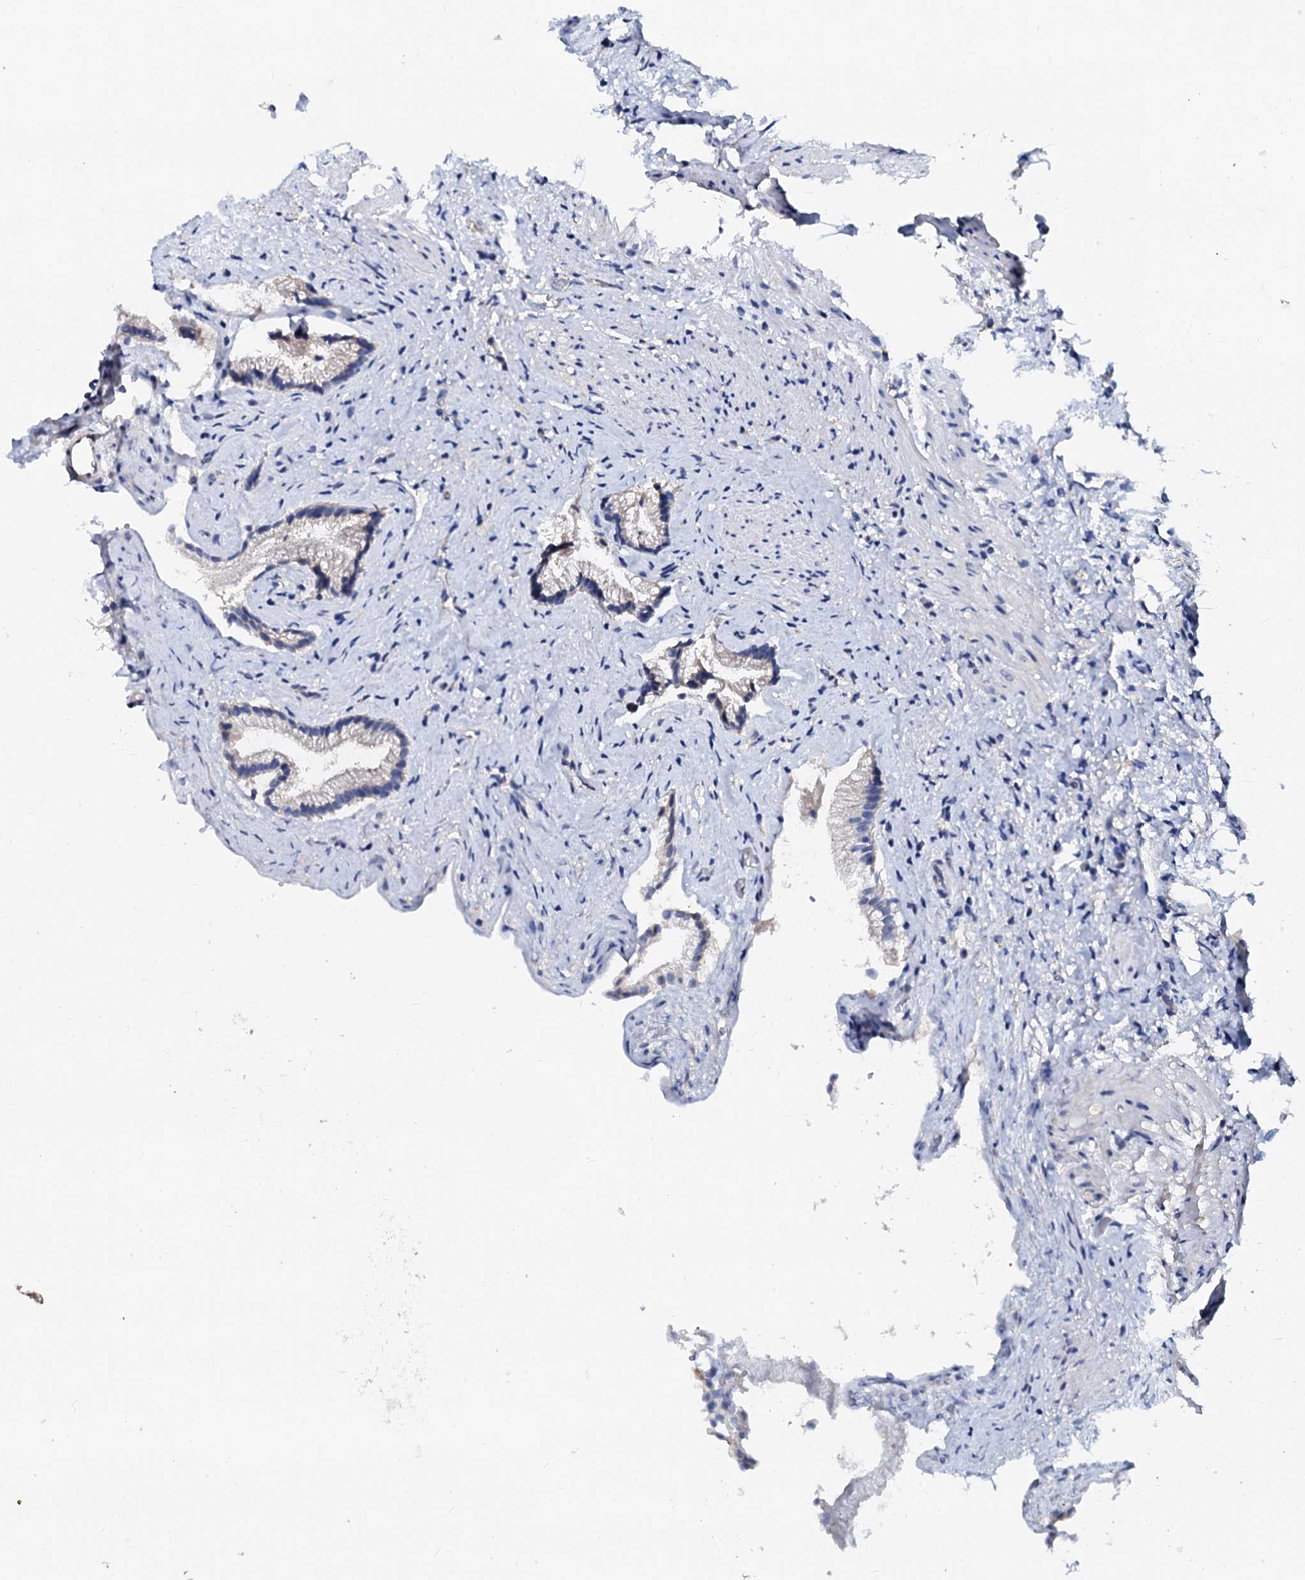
{"staining": {"intensity": "weak", "quantity": "<25%", "location": "cytoplasmic/membranous"}, "tissue": "gallbladder", "cell_type": "Glandular cells", "image_type": "normal", "snomed": [{"axis": "morphology", "description": "Normal tissue, NOS"}, {"axis": "morphology", "description": "Inflammation, NOS"}, {"axis": "topography", "description": "Gallbladder"}], "caption": "This is an immunohistochemistry image of unremarkable gallbladder. There is no staining in glandular cells.", "gene": "AKAP3", "patient": {"sex": "male", "age": 51}}